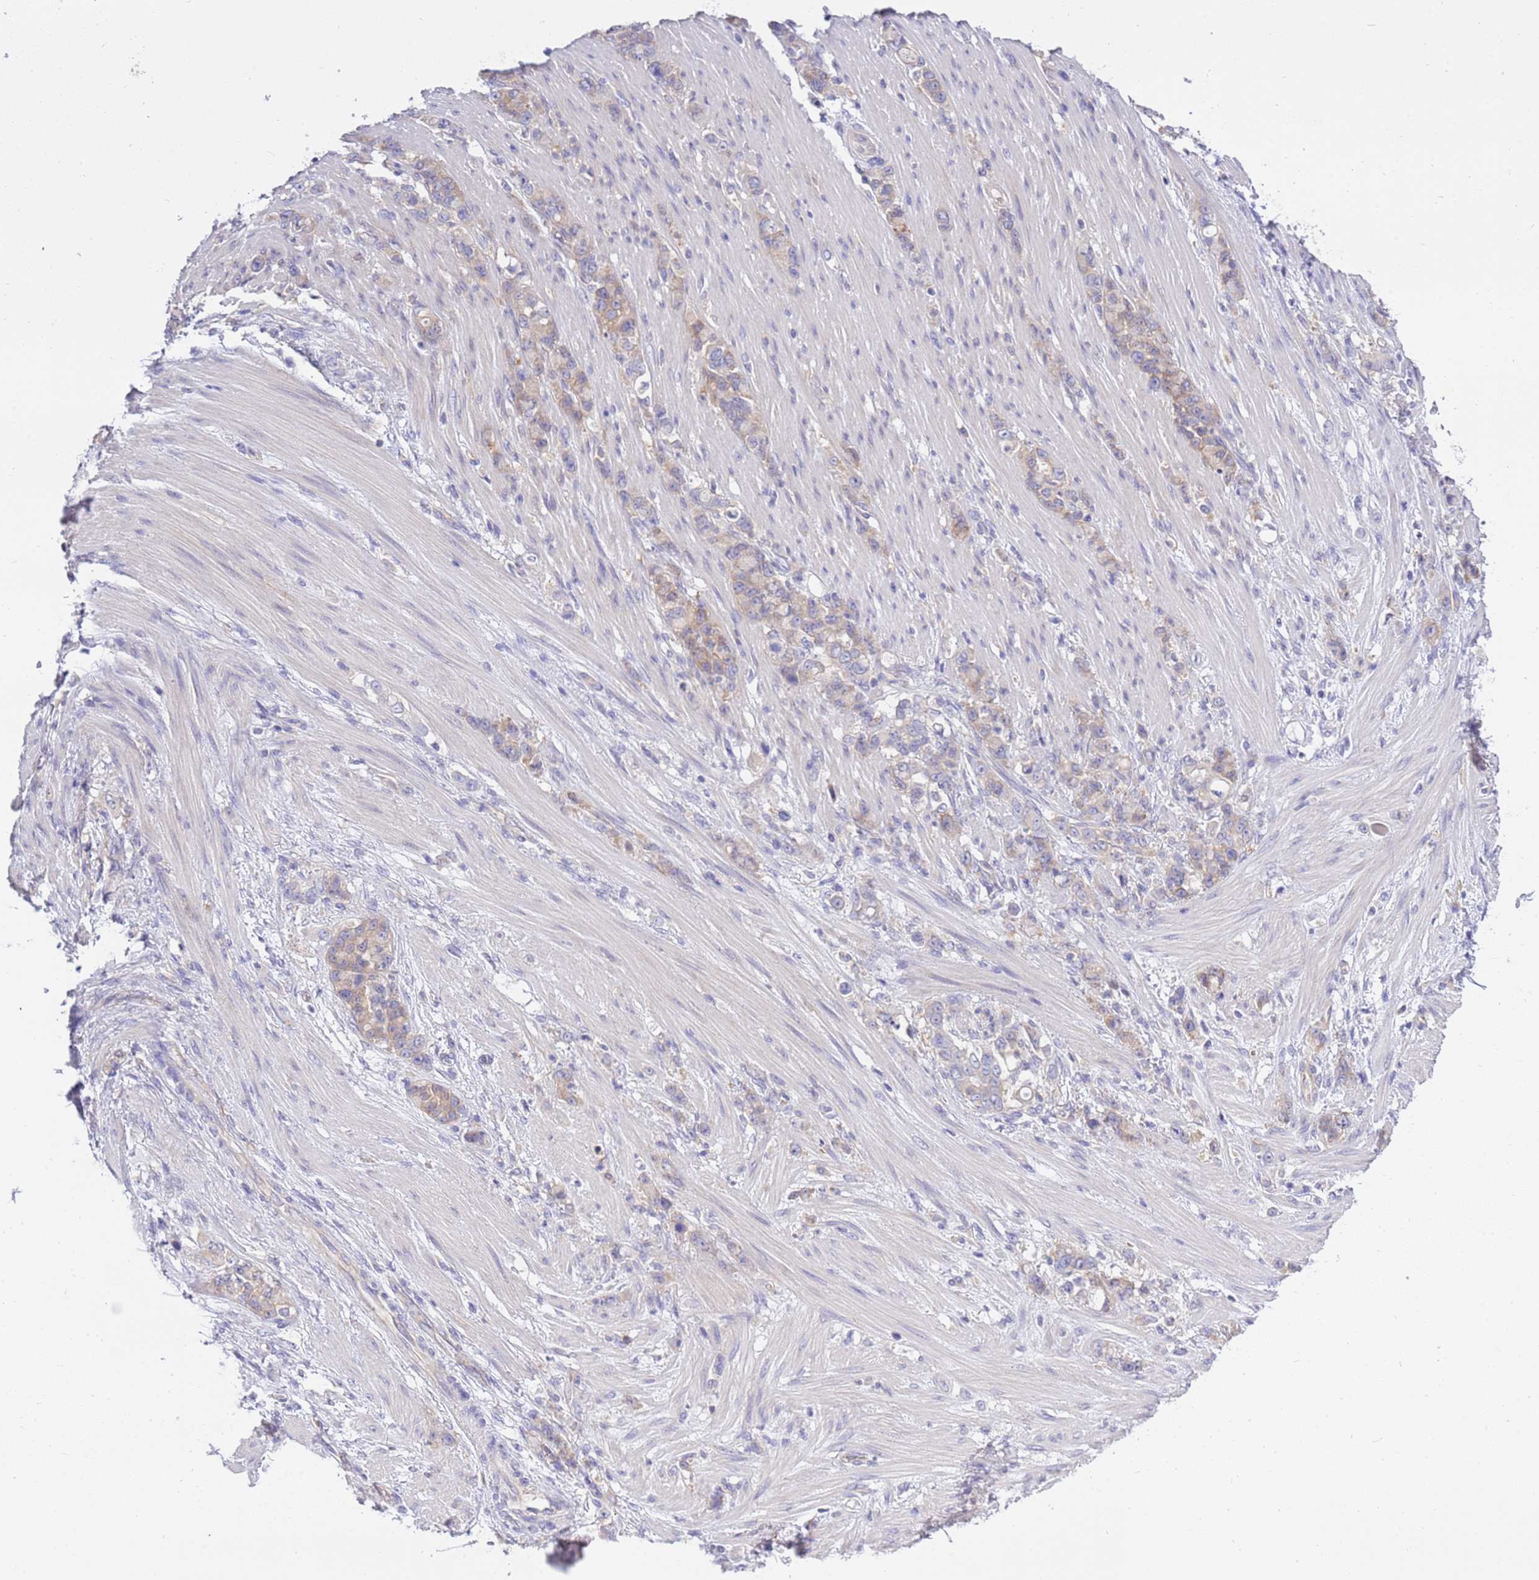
{"staining": {"intensity": "weak", "quantity": "25%-75%", "location": "cytoplasmic/membranous"}, "tissue": "stomach cancer", "cell_type": "Tumor cells", "image_type": "cancer", "snomed": [{"axis": "morphology", "description": "Normal tissue, NOS"}, {"axis": "morphology", "description": "Adenocarcinoma, NOS"}, {"axis": "topography", "description": "Stomach"}], "caption": "High-power microscopy captured an immunohistochemistry (IHC) photomicrograph of adenocarcinoma (stomach), revealing weak cytoplasmic/membranous expression in about 25%-75% of tumor cells. The staining is performed using DAB brown chromogen to label protein expression. The nuclei are counter-stained blue using hematoxylin.", "gene": "STIP1", "patient": {"sex": "female", "age": 79}}